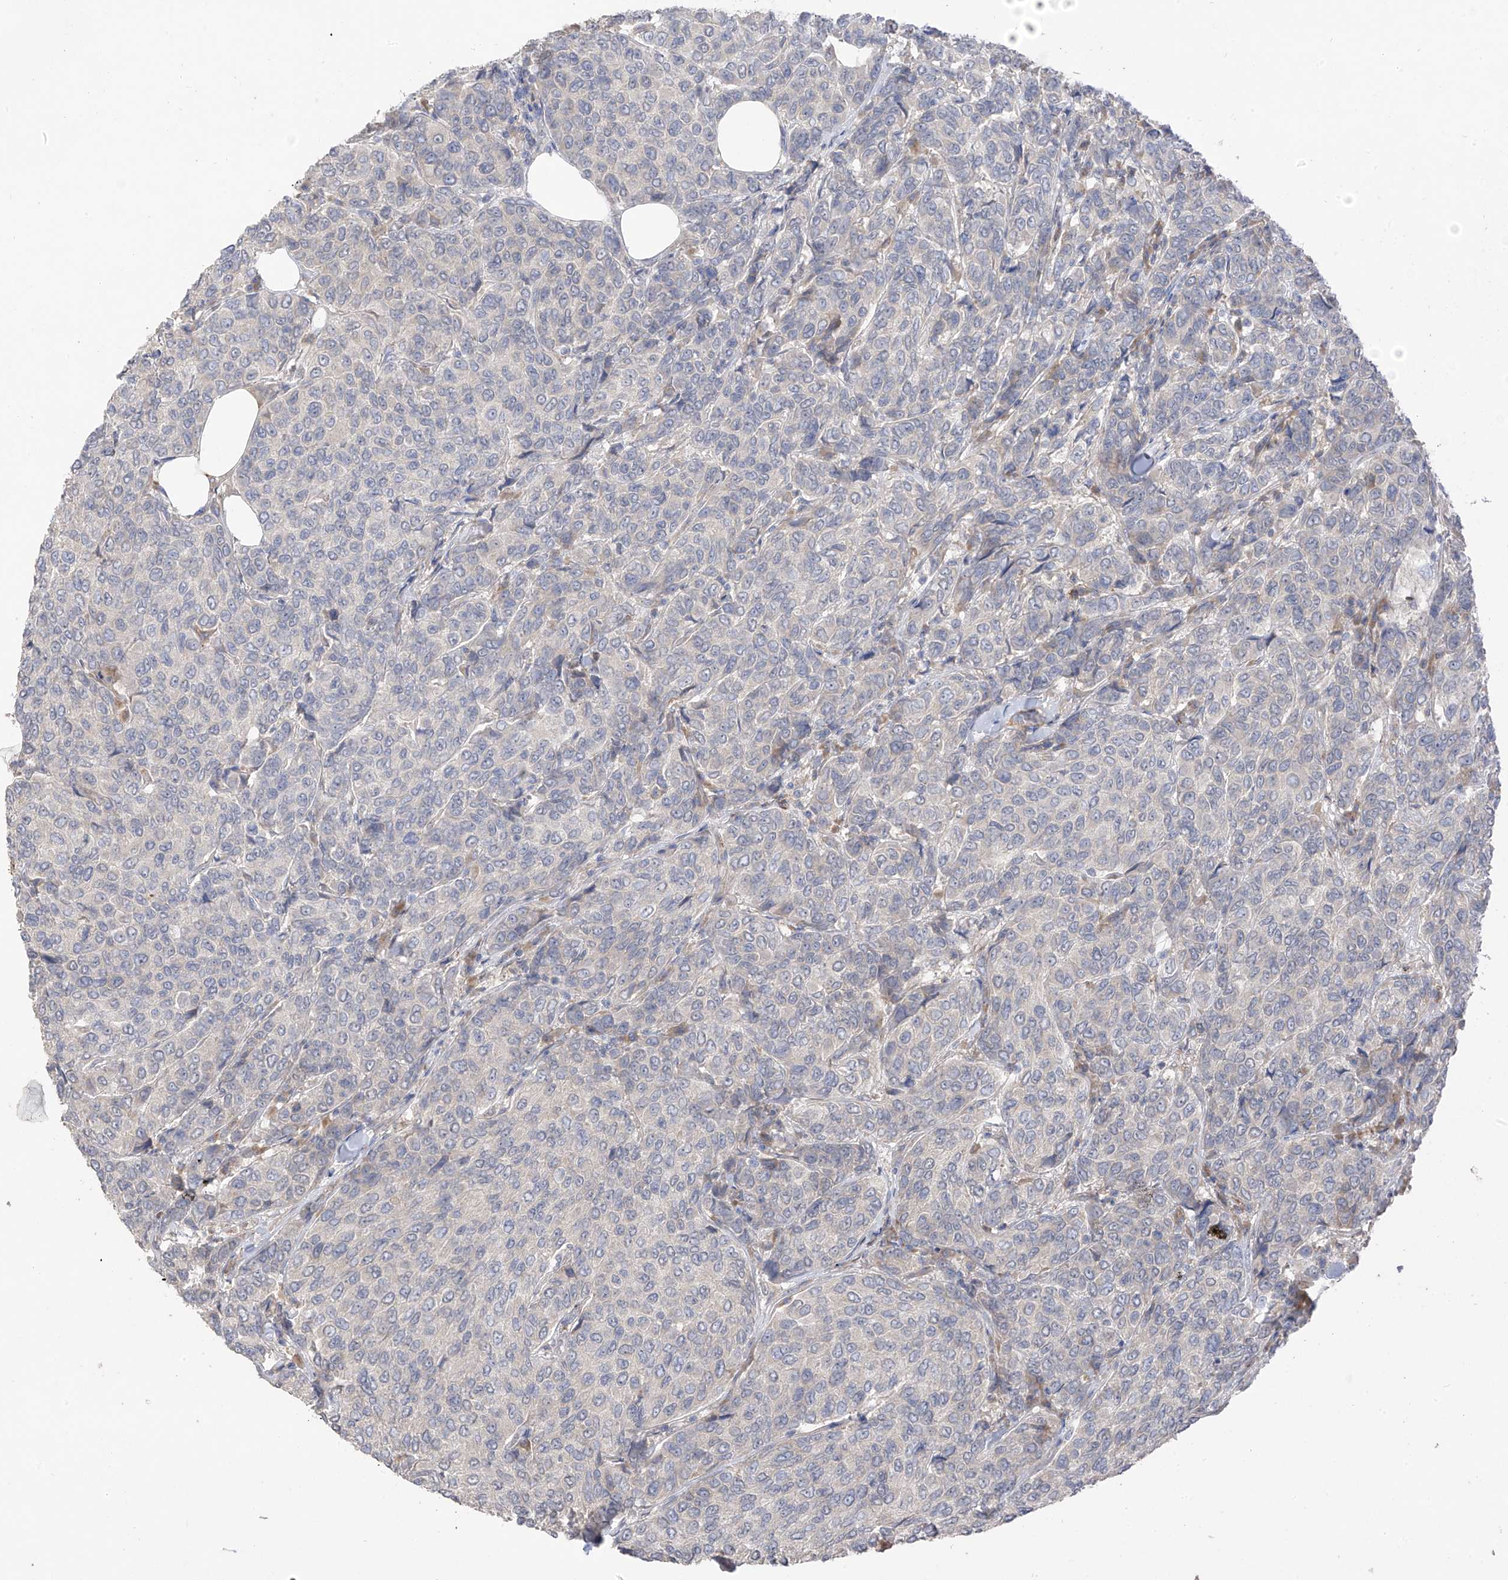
{"staining": {"intensity": "negative", "quantity": "none", "location": "none"}, "tissue": "breast cancer", "cell_type": "Tumor cells", "image_type": "cancer", "snomed": [{"axis": "morphology", "description": "Duct carcinoma"}, {"axis": "topography", "description": "Breast"}], "caption": "DAB immunohistochemical staining of human breast cancer reveals no significant positivity in tumor cells.", "gene": "NALCN", "patient": {"sex": "female", "age": 55}}